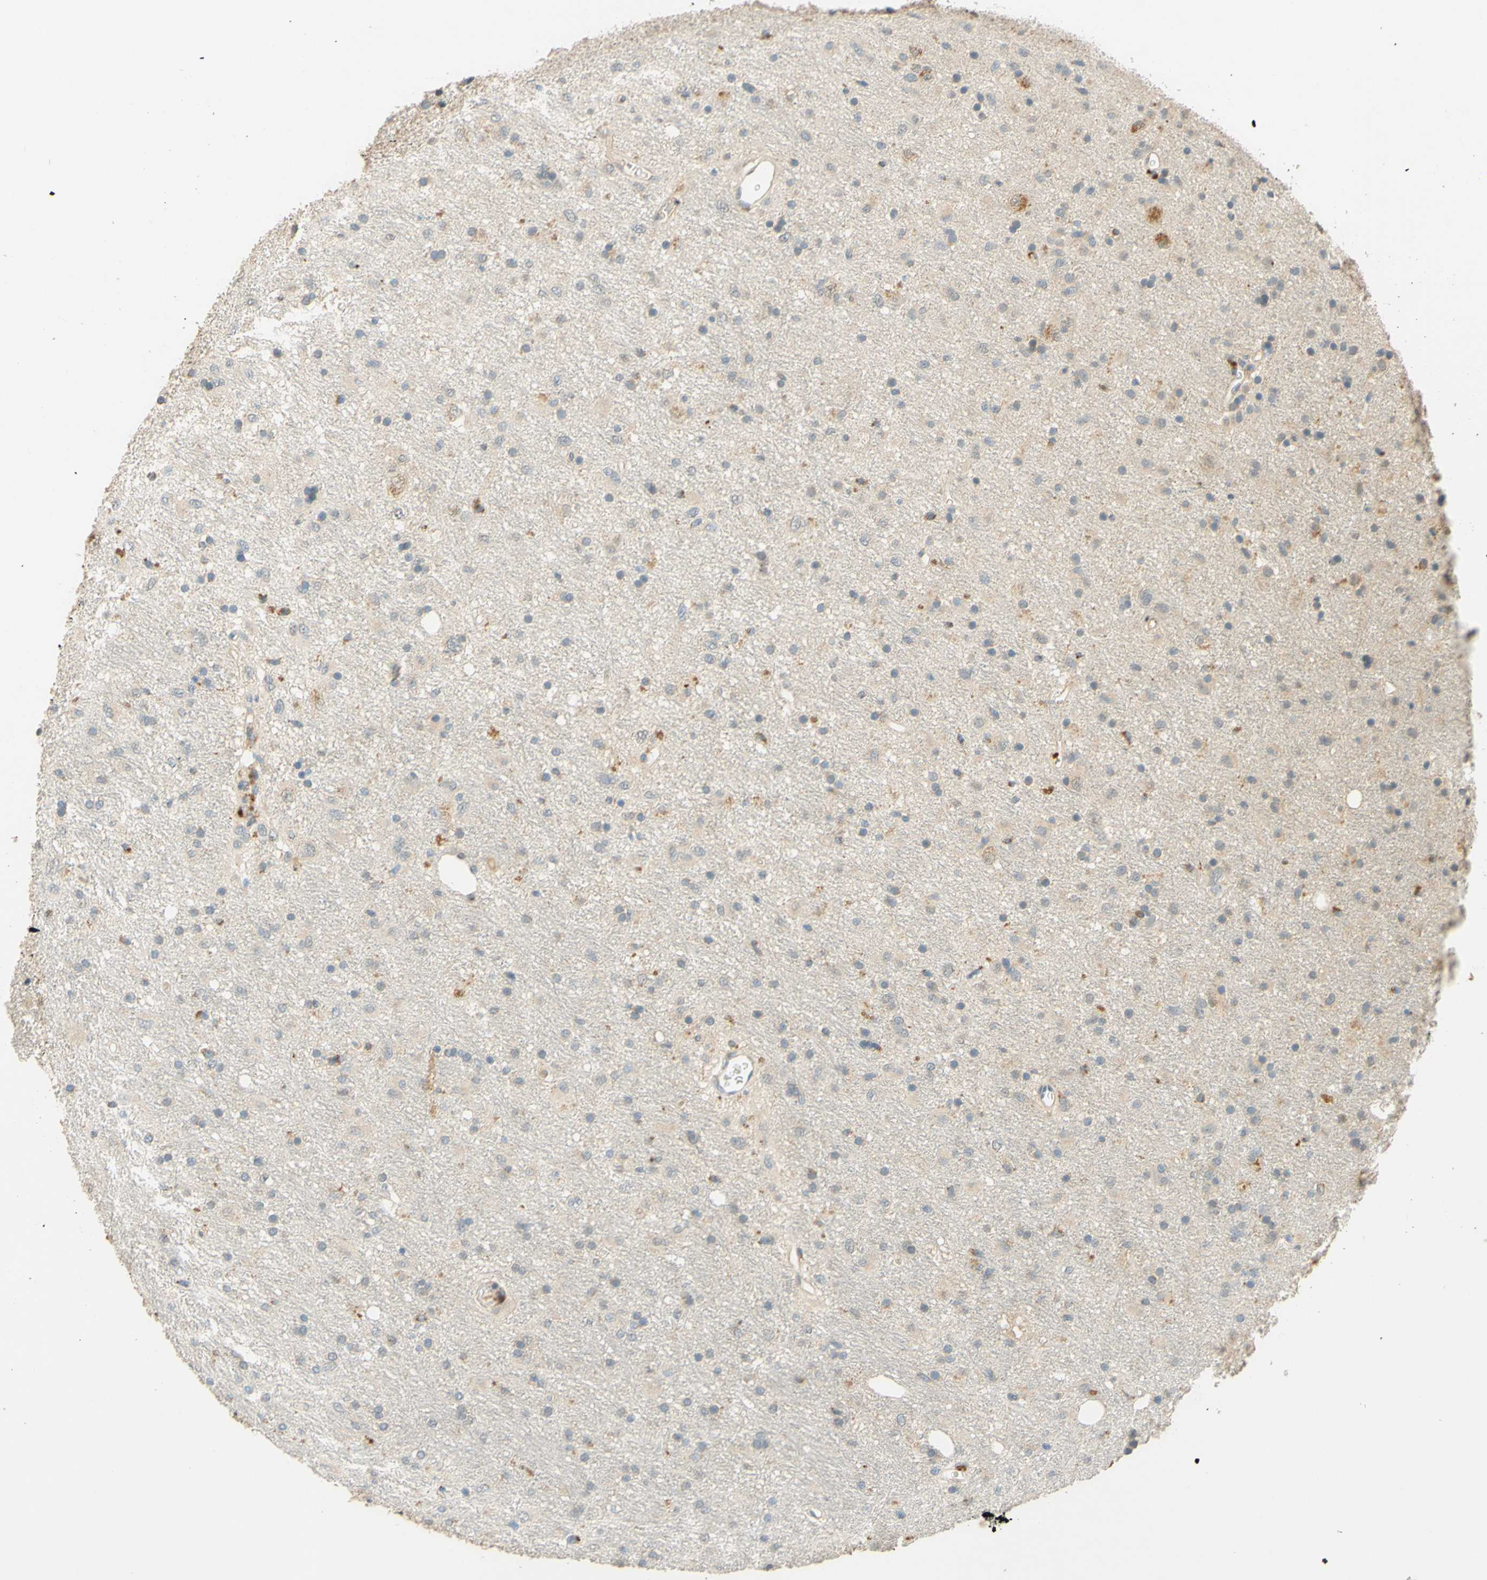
{"staining": {"intensity": "weak", "quantity": "<25%", "location": "cytoplasmic/membranous"}, "tissue": "glioma", "cell_type": "Tumor cells", "image_type": "cancer", "snomed": [{"axis": "morphology", "description": "Glioma, malignant, Low grade"}, {"axis": "topography", "description": "Brain"}], "caption": "Immunohistochemistry photomicrograph of neoplastic tissue: malignant low-grade glioma stained with DAB demonstrates no significant protein expression in tumor cells.", "gene": "ENTREP2", "patient": {"sex": "male", "age": 77}}